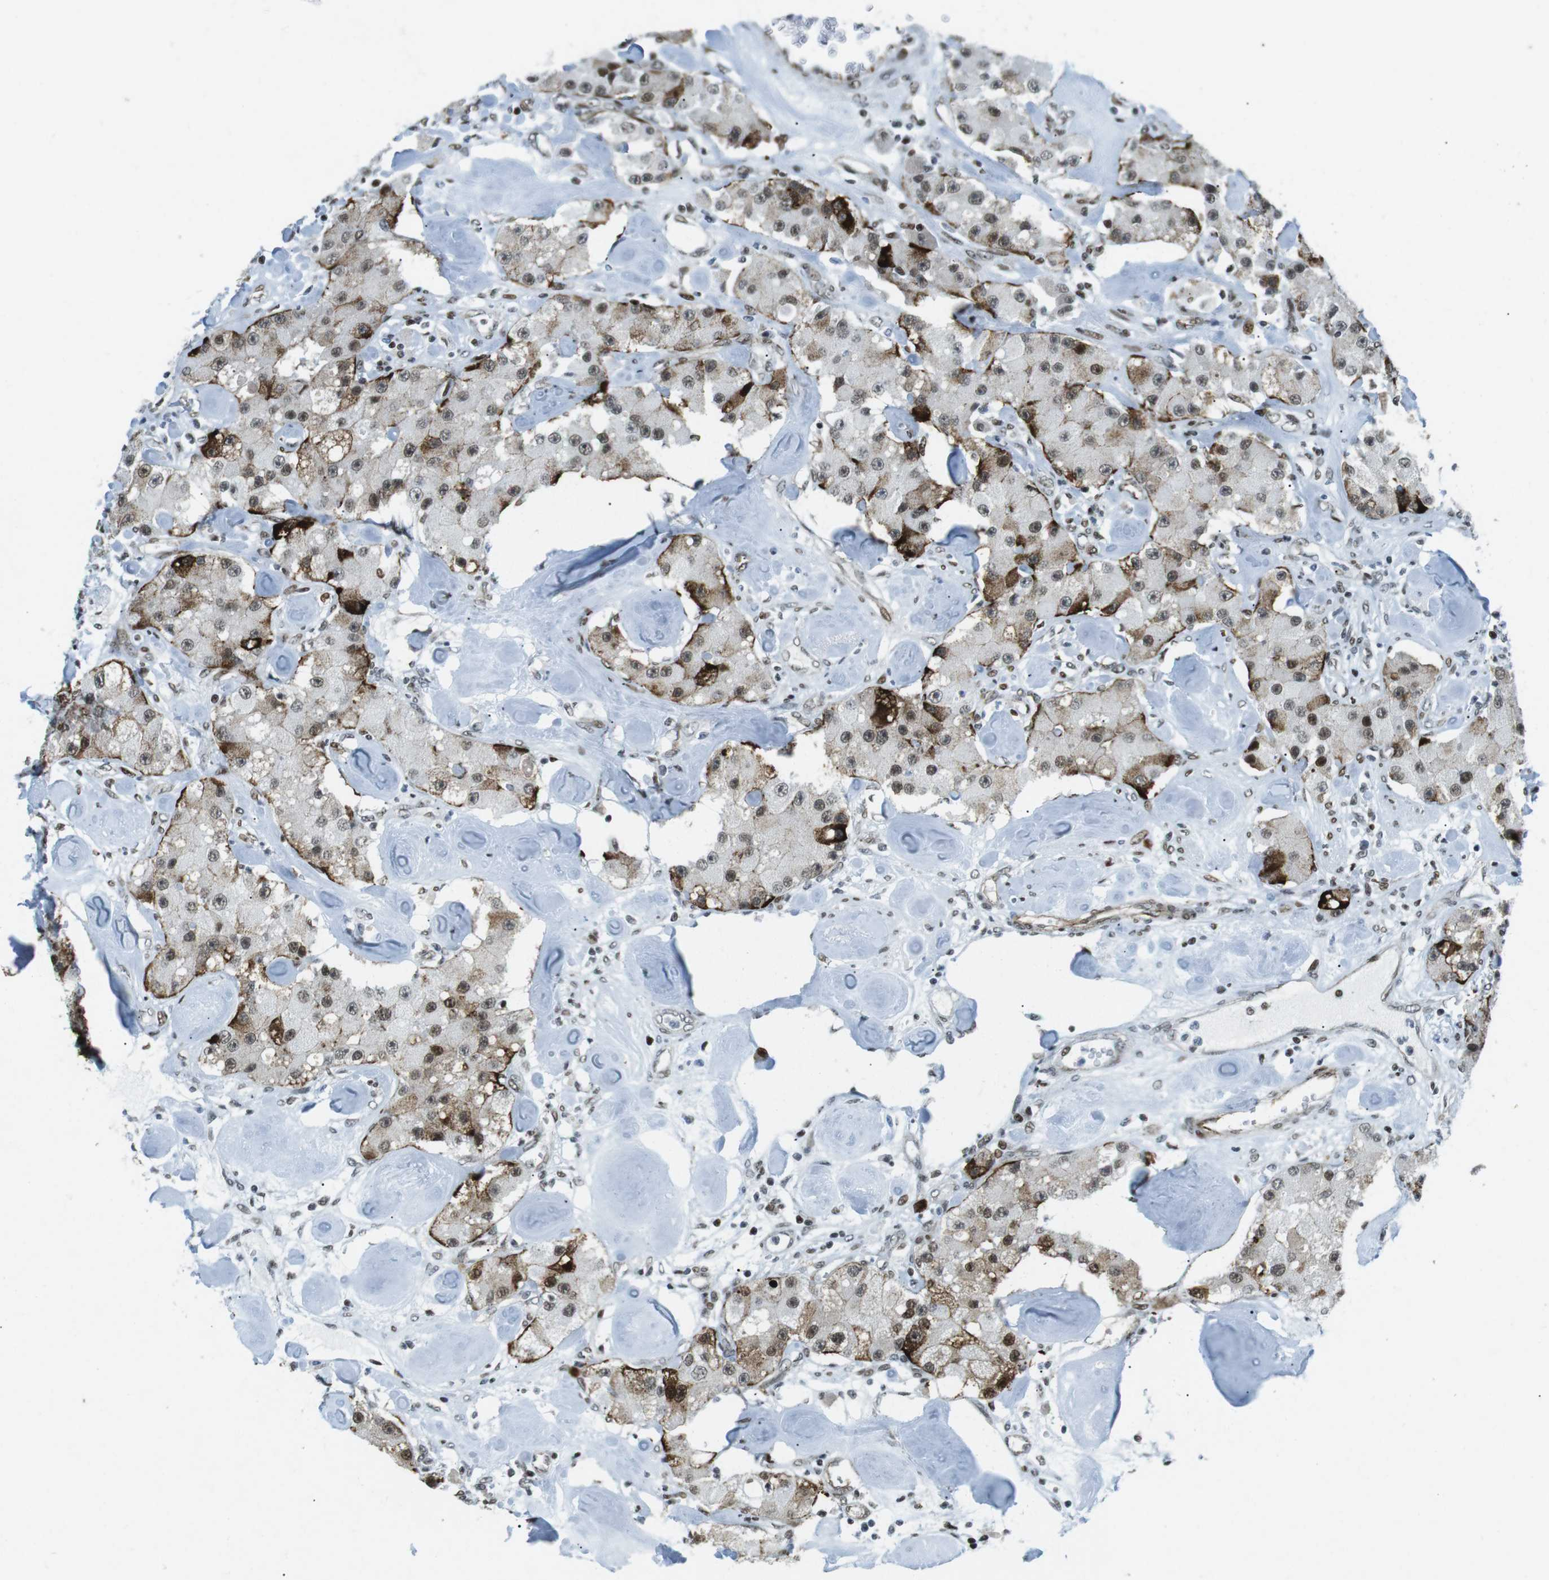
{"staining": {"intensity": "moderate", "quantity": ">75%", "location": "cytoplasmic/membranous,nuclear"}, "tissue": "carcinoid", "cell_type": "Tumor cells", "image_type": "cancer", "snomed": [{"axis": "morphology", "description": "Carcinoid, malignant, NOS"}, {"axis": "topography", "description": "Pancreas"}], "caption": "An immunohistochemistry (IHC) photomicrograph of tumor tissue is shown. Protein staining in brown labels moderate cytoplasmic/membranous and nuclear positivity in malignant carcinoid within tumor cells. The staining was performed using DAB, with brown indicating positive protein expression. Nuclei are stained blue with hematoxylin.", "gene": "ARID1A", "patient": {"sex": "male", "age": 41}}